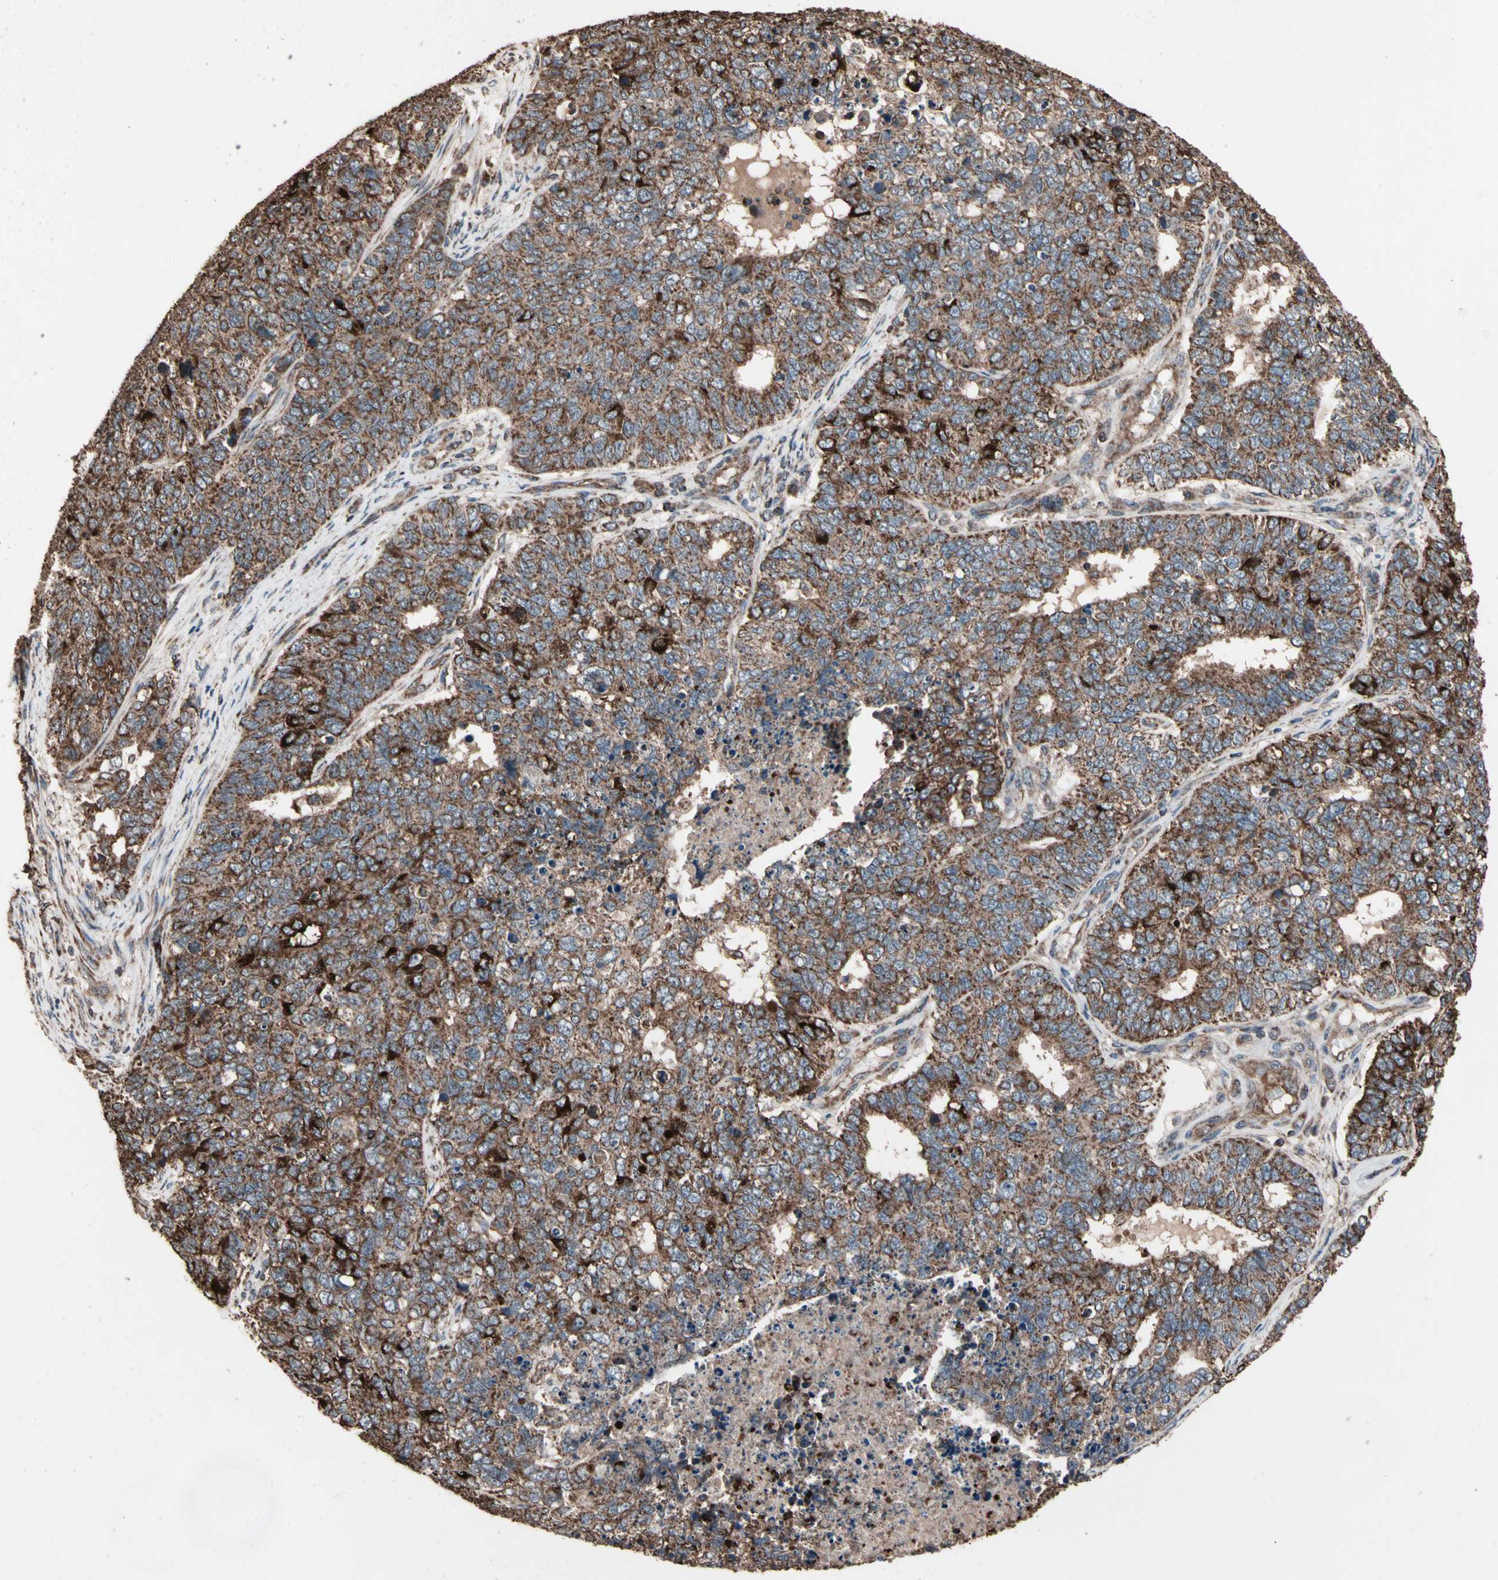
{"staining": {"intensity": "strong", "quantity": ">75%", "location": "cytoplasmic/membranous"}, "tissue": "cervical cancer", "cell_type": "Tumor cells", "image_type": "cancer", "snomed": [{"axis": "morphology", "description": "Squamous cell carcinoma, NOS"}, {"axis": "topography", "description": "Cervix"}], "caption": "Cervical cancer stained with a protein marker shows strong staining in tumor cells.", "gene": "MRPL2", "patient": {"sex": "female", "age": 63}}